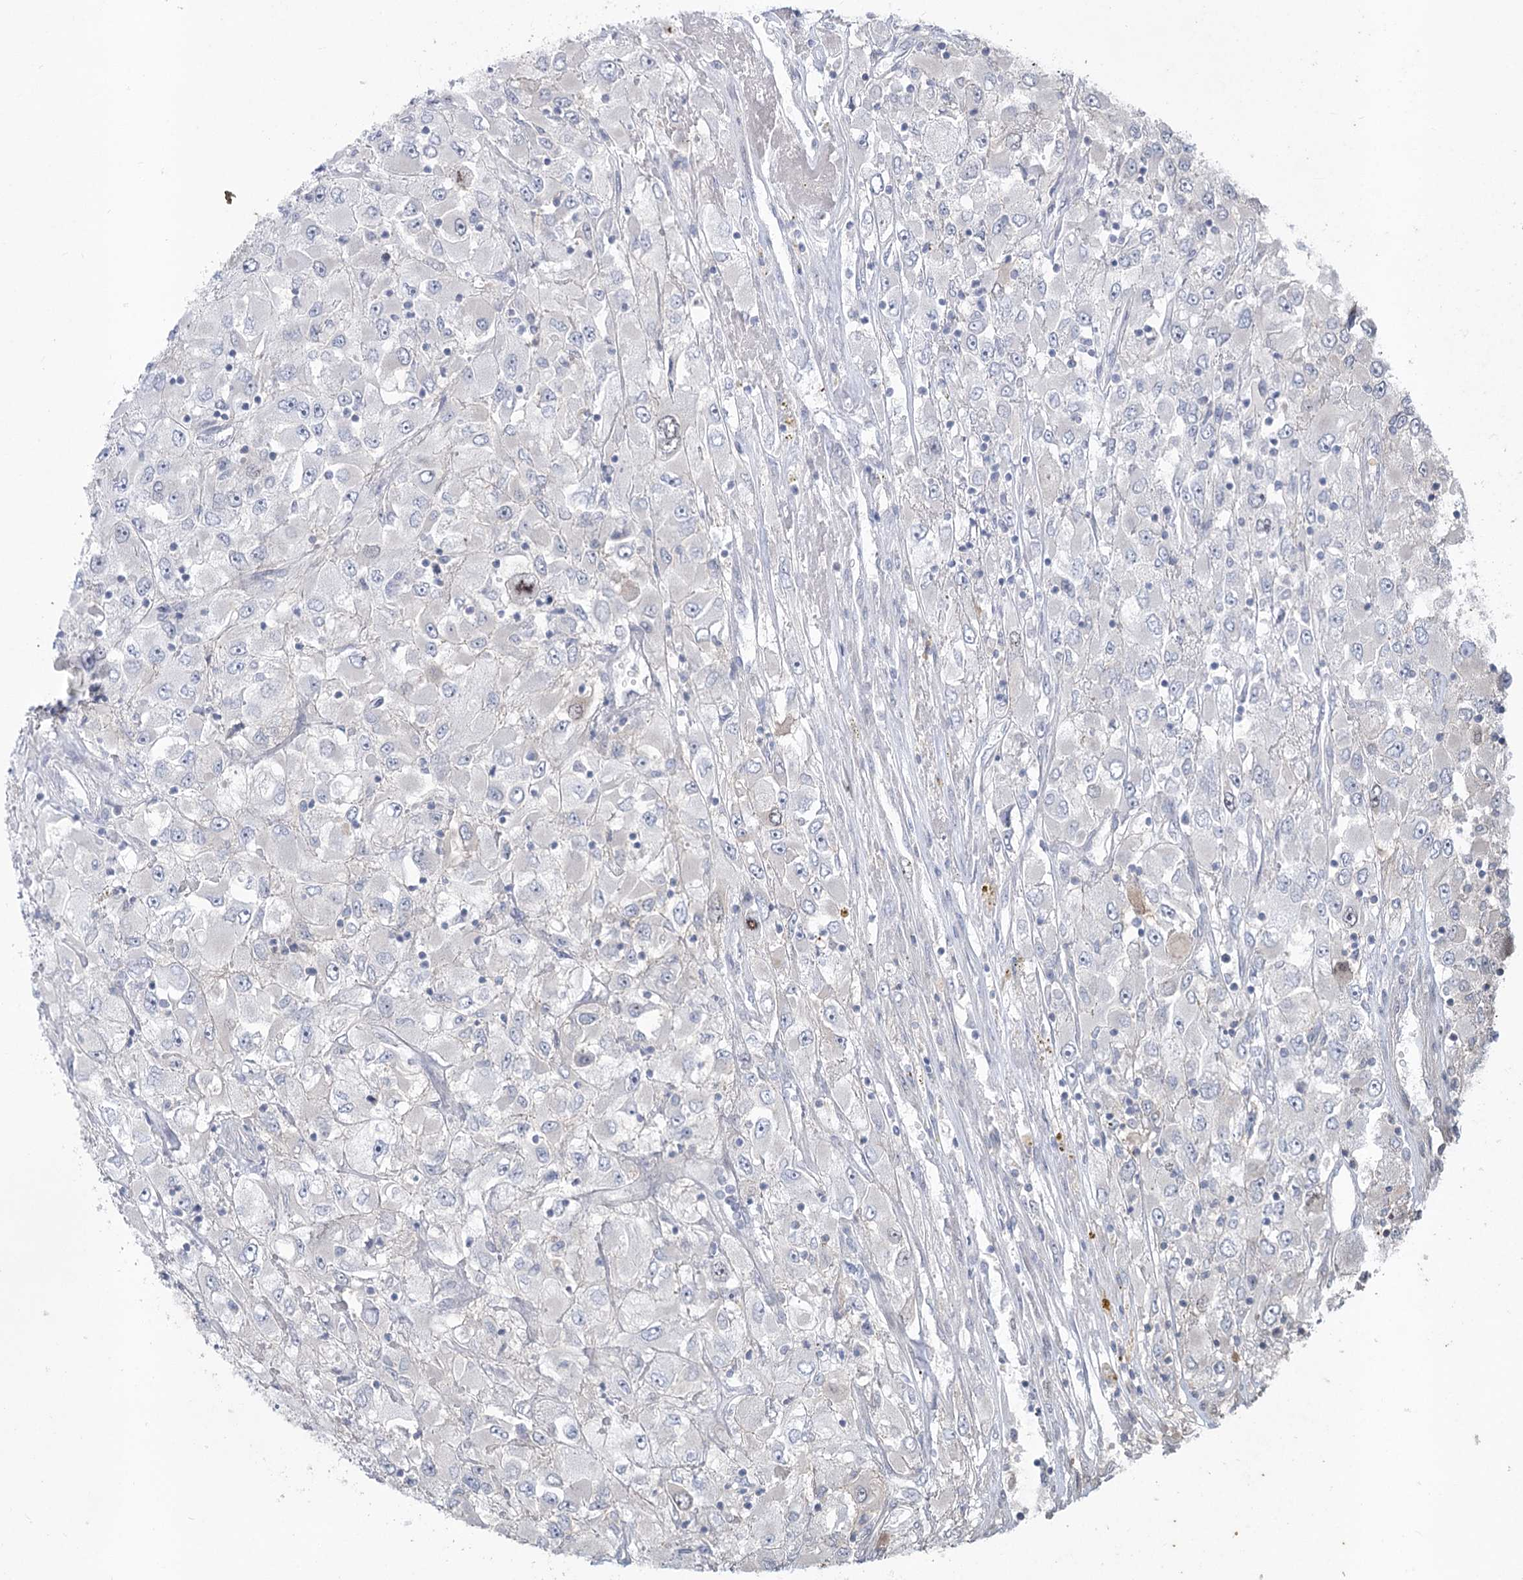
{"staining": {"intensity": "moderate", "quantity": "<25%", "location": "nuclear"}, "tissue": "renal cancer", "cell_type": "Tumor cells", "image_type": "cancer", "snomed": [{"axis": "morphology", "description": "Adenocarcinoma, NOS"}, {"axis": "topography", "description": "Kidney"}], "caption": "Human renal cancer (adenocarcinoma) stained for a protein (brown) displays moderate nuclear positive staining in approximately <25% of tumor cells.", "gene": "ABITRAM", "patient": {"sex": "female", "age": 52}}